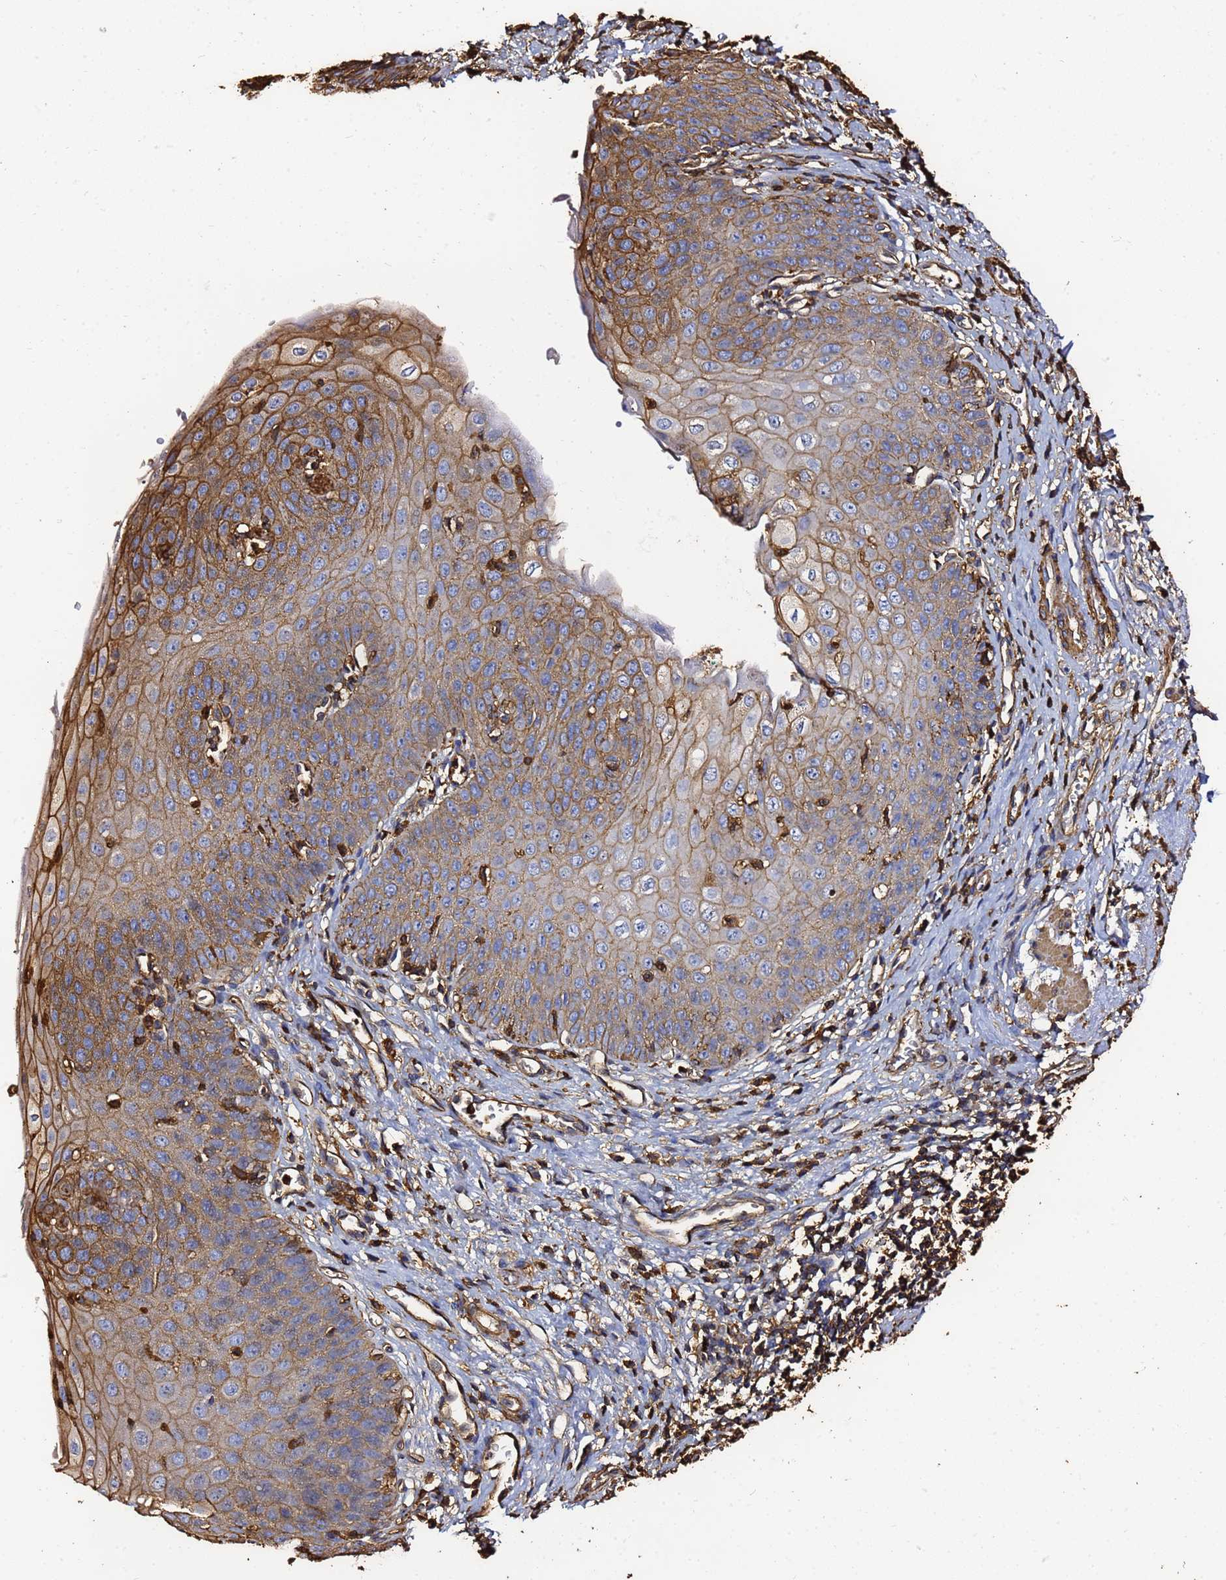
{"staining": {"intensity": "moderate", "quantity": "25%-75%", "location": "cytoplasmic/membranous"}, "tissue": "esophagus", "cell_type": "Squamous epithelial cells", "image_type": "normal", "snomed": [{"axis": "morphology", "description": "Normal tissue, NOS"}, {"axis": "topography", "description": "Esophagus"}], "caption": "Immunohistochemical staining of normal esophagus exhibits moderate cytoplasmic/membranous protein staining in about 25%-75% of squamous epithelial cells. Nuclei are stained in blue.", "gene": "ACTA1", "patient": {"sex": "male", "age": 71}}